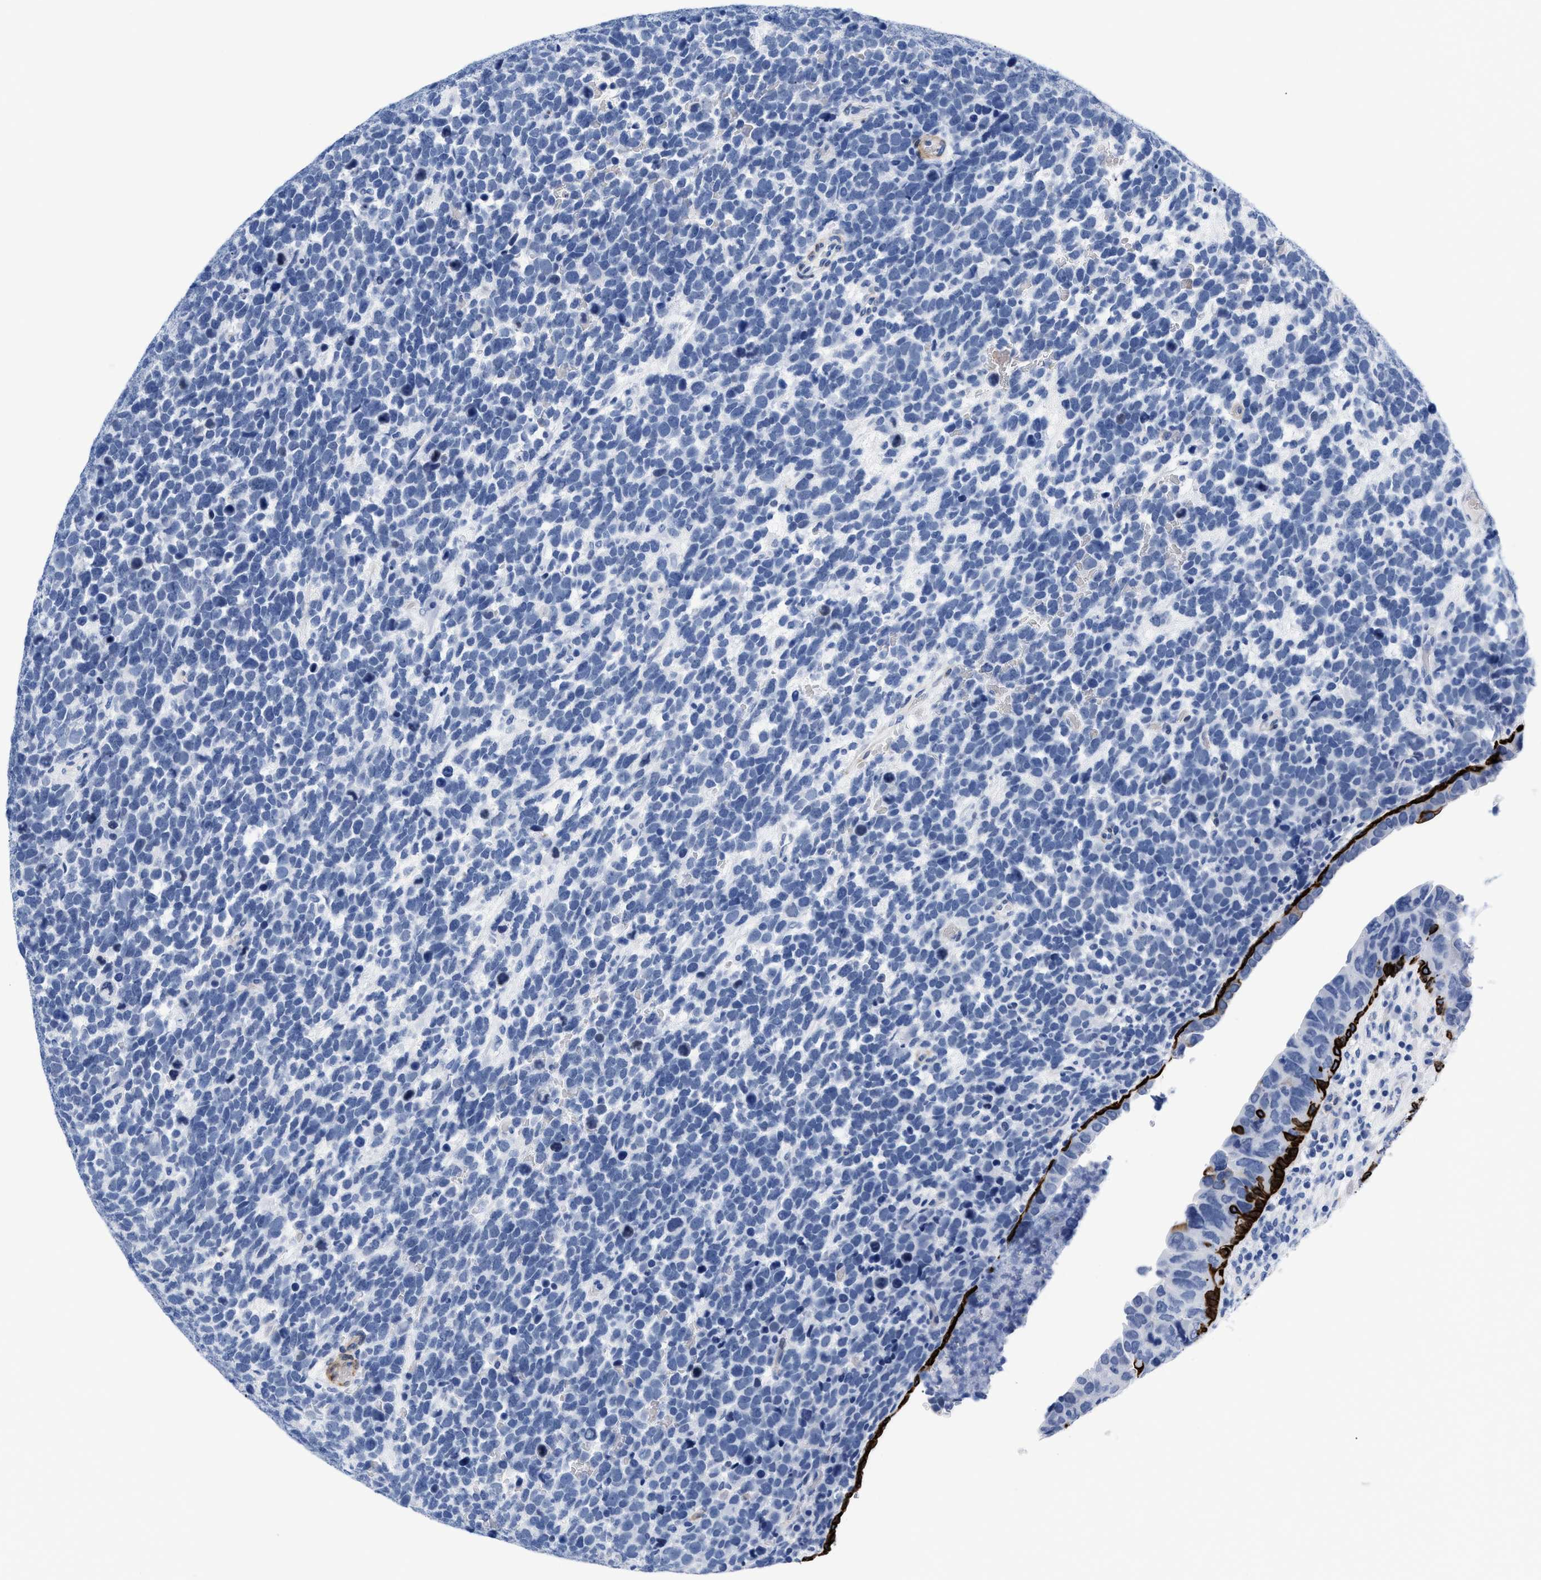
{"staining": {"intensity": "strong", "quantity": "<25%", "location": "cytoplasmic/membranous"}, "tissue": "urothelial cancer", "cell_type": "Tumor cells", "image_type": "cancer", "snomed": [{"axis": "morphology", "description": "Urothelial carcinoma, High grade"}, {"axis": "topography", "description": "Urinary bladder"}], "caption": "This micrograph exhibits immunohistochemistry staining of high-grade urothelial carcinoma, with medium strong cytoplasmic/membranous staining in approximately <25% of tumor cells.", "gene": "DUSP26", "patient": {"sex": "female", "age": 82}}